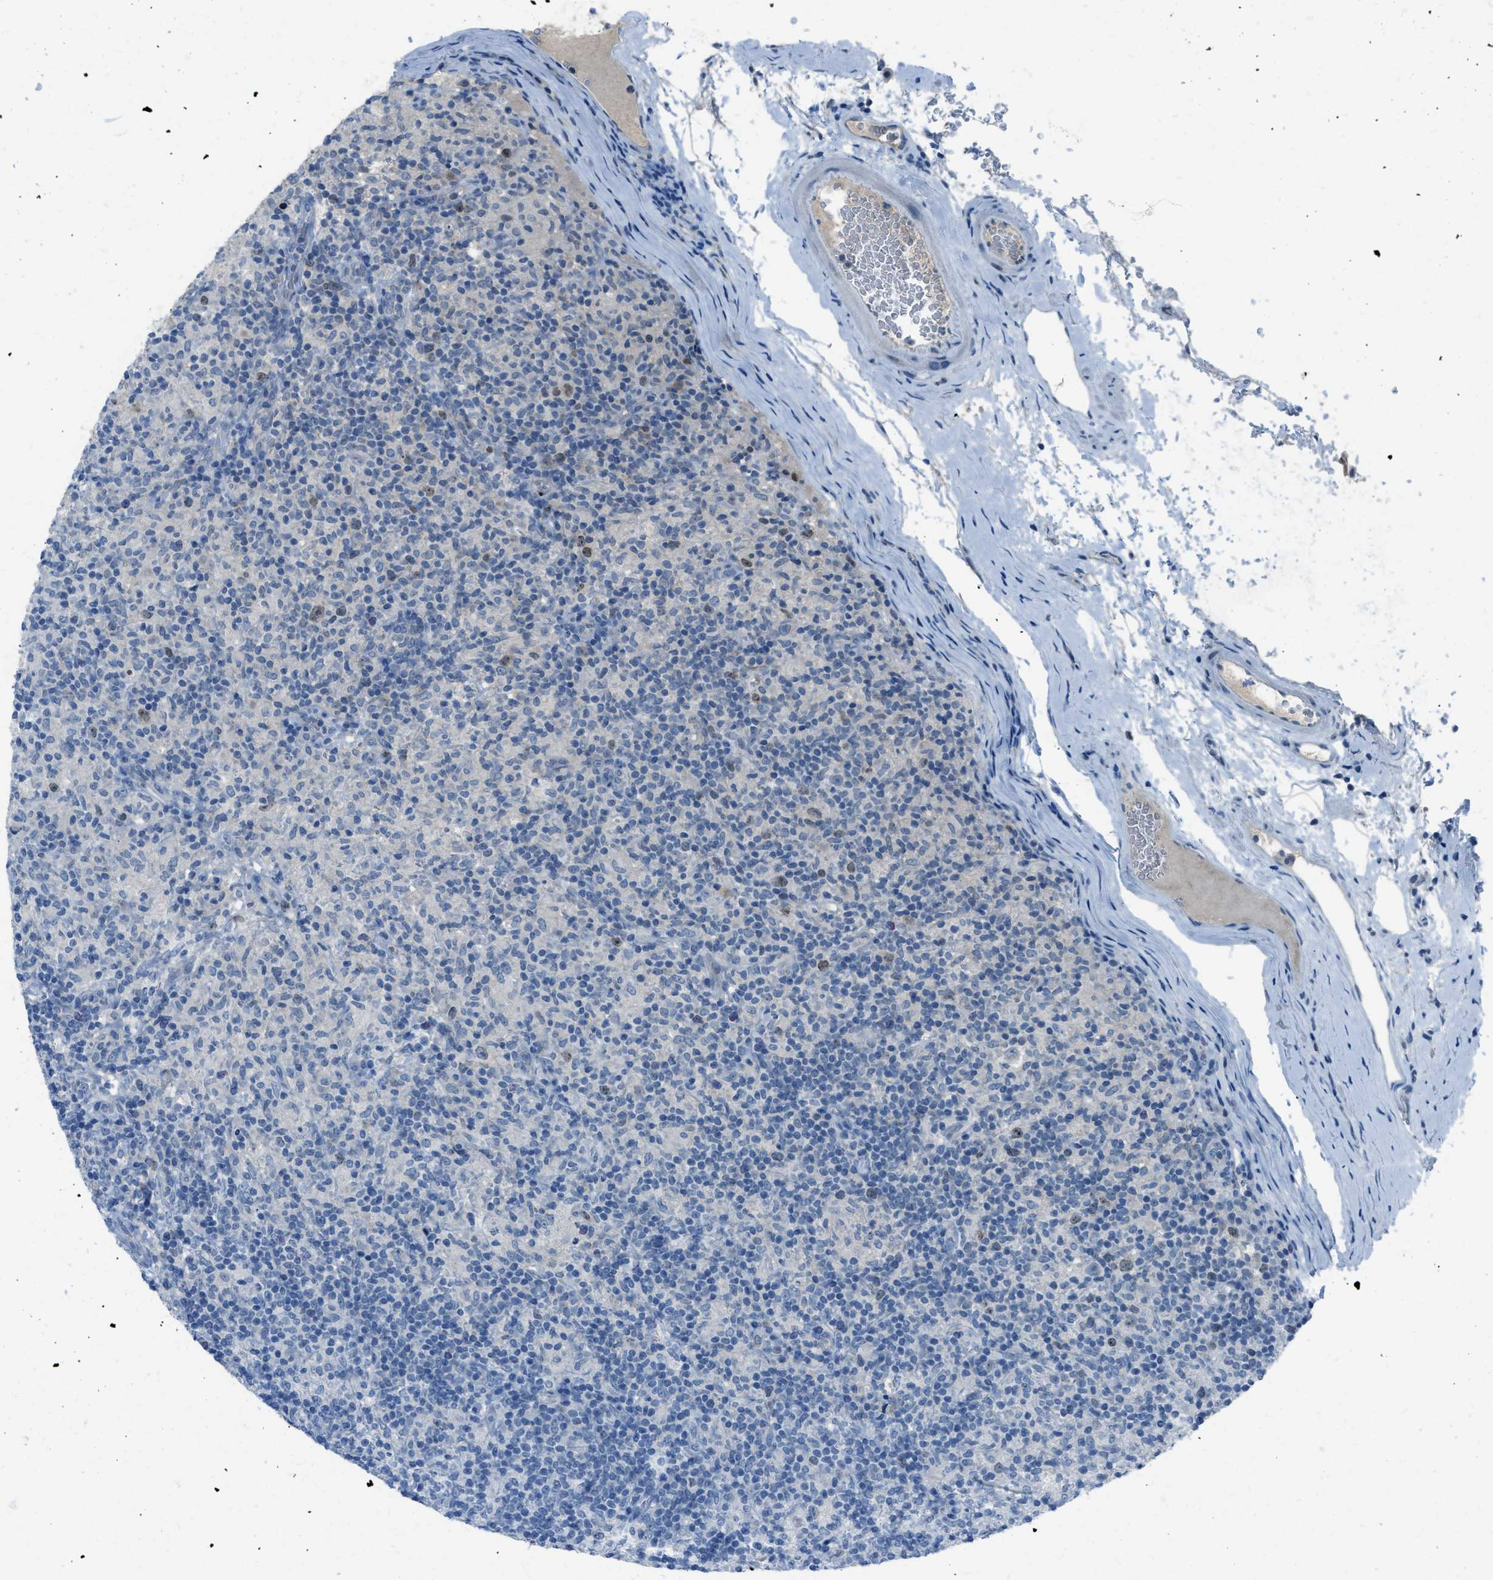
{"staining": {"intensity": "moderate", "quantity": "<25%", "location": "nuclear"}, "tissue": "lymphoma", "cell_type": "Tumor cells", "image_type": "cancer", "snomed": [{"axis": "morphology", "description": "Hodgkin's disease, NOS"}, {"axis": "topography", "description": "Lymph node"}], "caption": "Immunohistochemical staining of human lymphoma displays low levels of moderate nuclear protein staining in about <25% of tumor cells.", "gene": "MIS18A", "patient": {"sex": "male", "age": 70}}